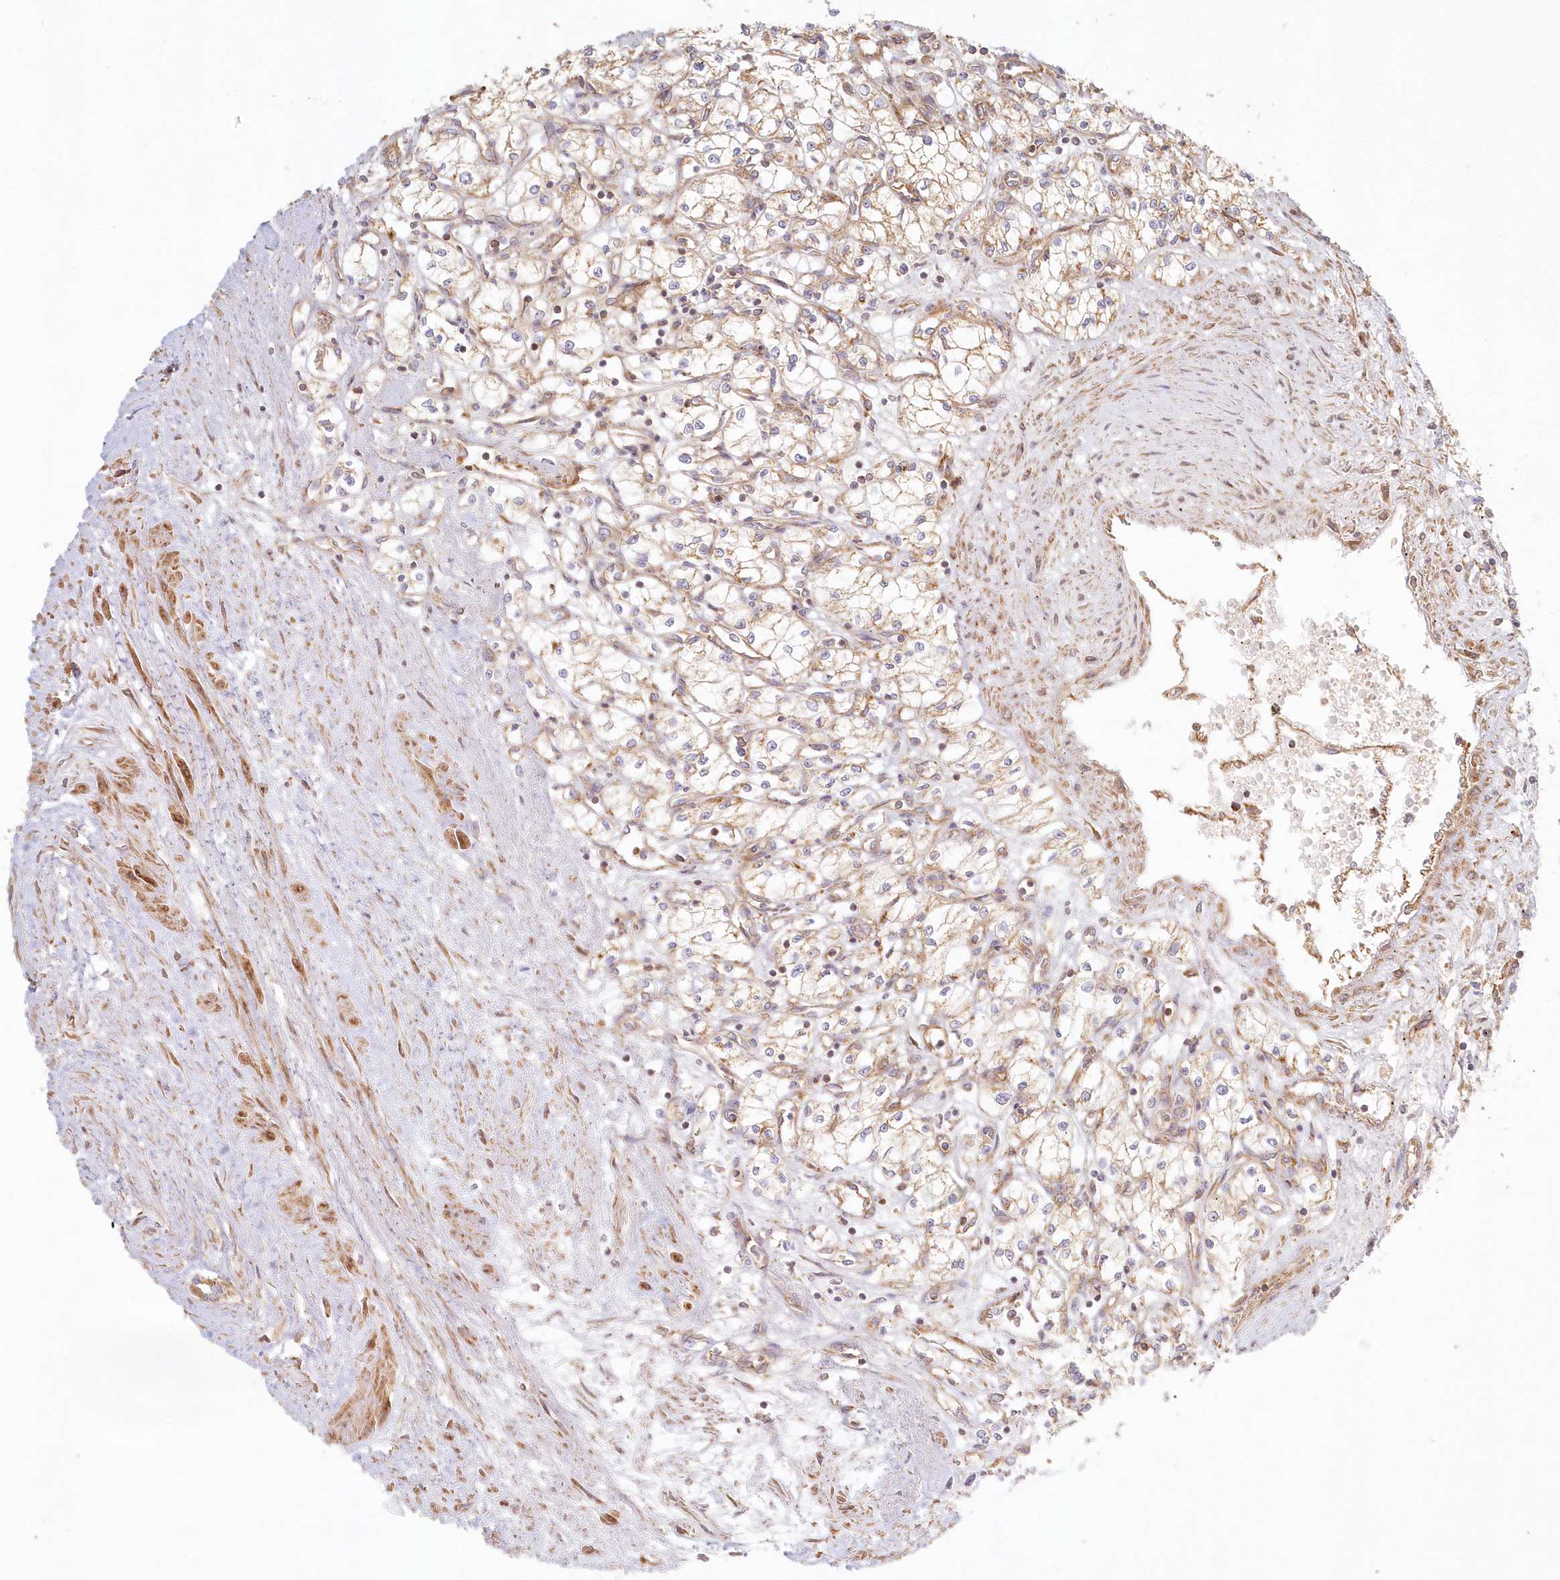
{"staining": {"intensity": "moderate", "quantity": ">75%", "location": "cytoplasmic/membranous"}, "tissue": "renal cancer", "cell_type": "Tumor cells", "image_type": "cancer", "snomed": [{"axis": "morphology", "description": "Adenocarcinoma, NOS"}, {"axis": "topography", "description": "Kidney"}], "caption": "Human renal cancer (adenocarcinoma) stained with a brown dye exhibits moderate cytoplasmic/membranous positive positivity in about >75% of tumor cells.", "gene": "KIAA0232", "patient": {"sex": "male", "age": 59}}